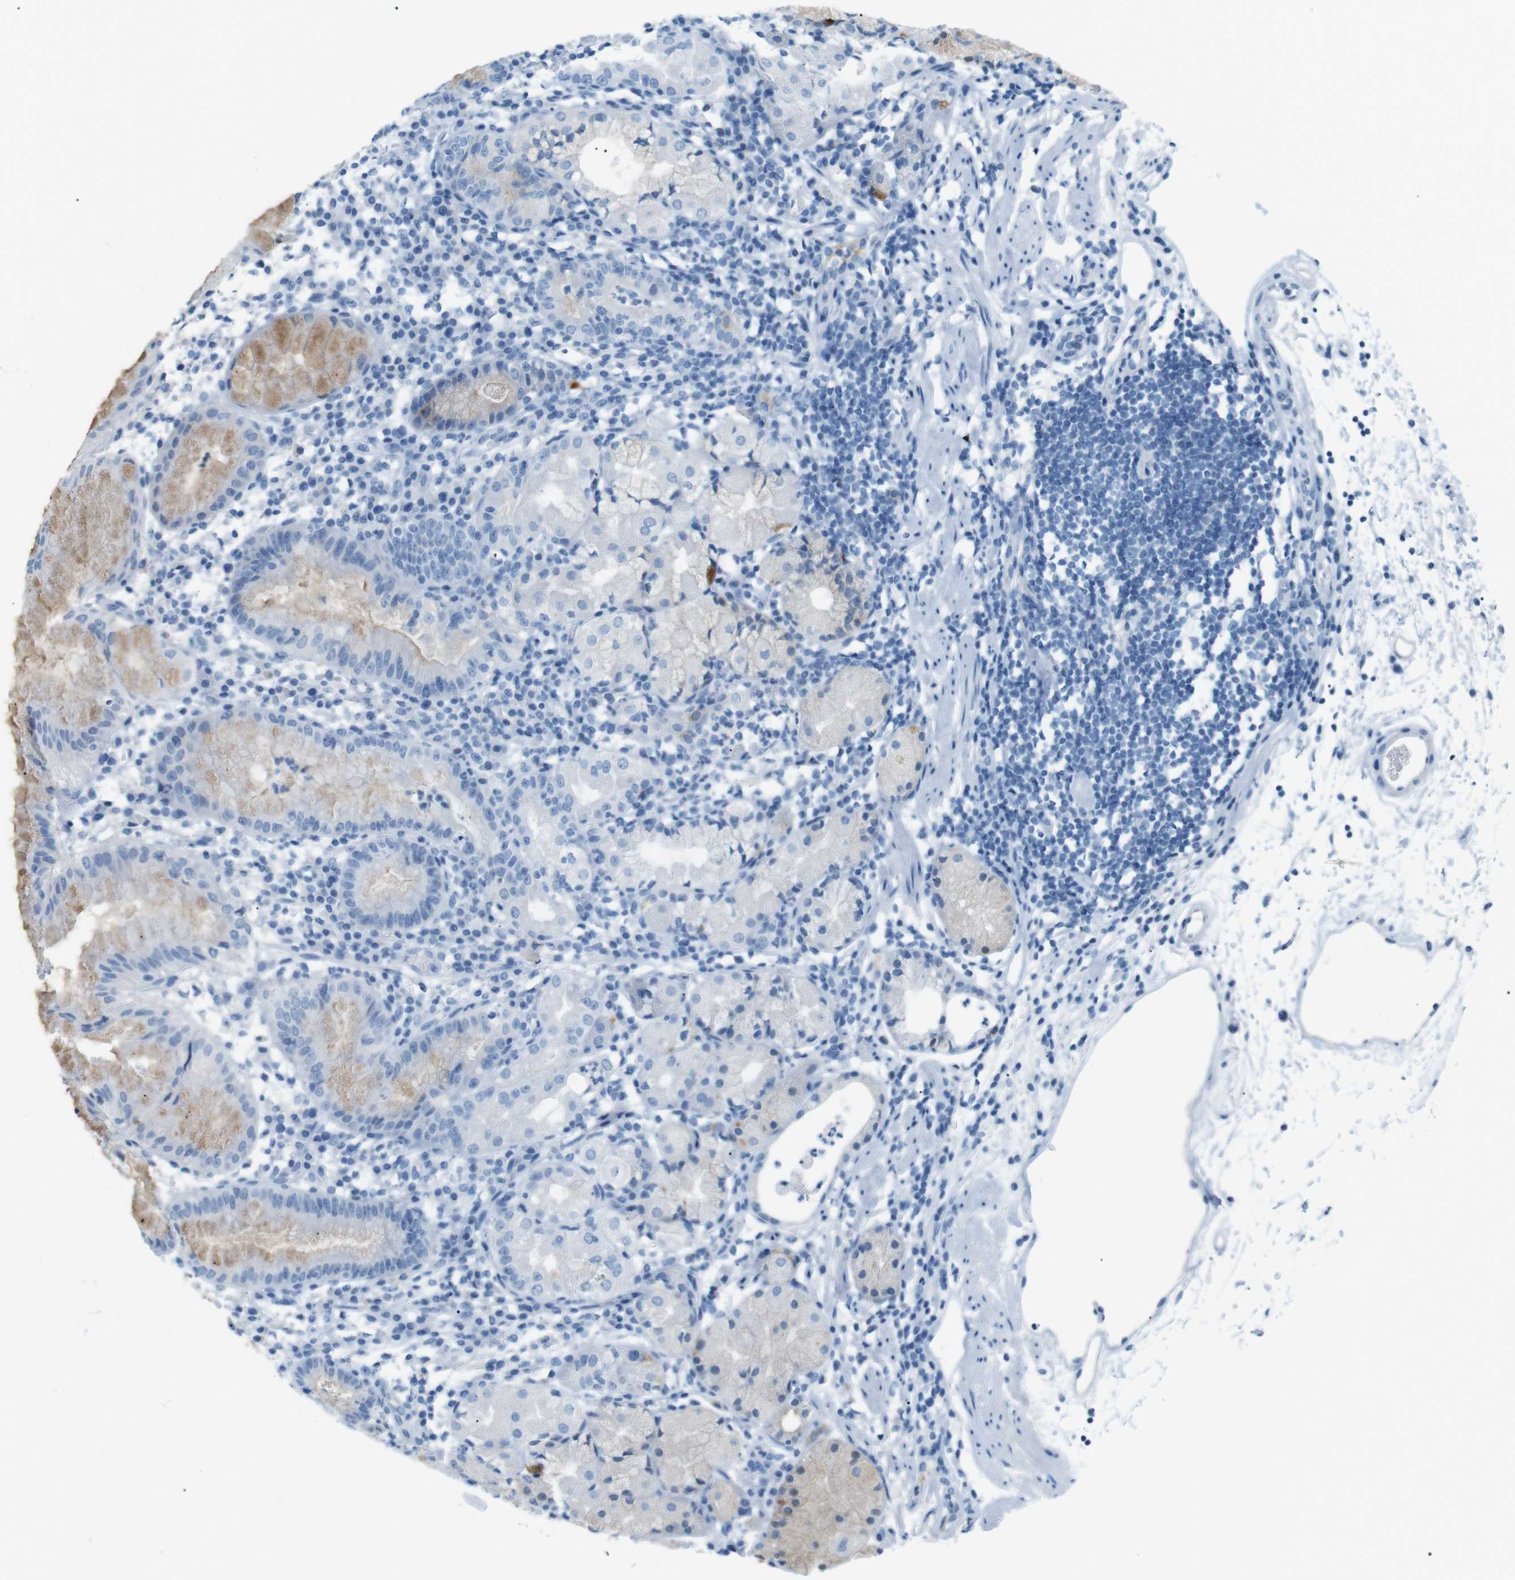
{"staining": {"intensity": "weak", "quantity": "<25%", "location": "cytoplasmic/membranous"}, "tissue": "stomach", "cell_type": "Glandular cells", "image_type": "normal", "snomed": [{"axis": "morphology", "description": "Normal tissue, NOS"}, {"axis": "topography", "description": "Stomach"}, {"axis": "topography", "description": "Stomach, lower"}], "caption": "IHC micrograph of normal human stomach stained for a protein (brown), which exhibits no staining in glandular cells.", "gene": "AZGP1", "patient": {"sex": "female", "age": 75}}